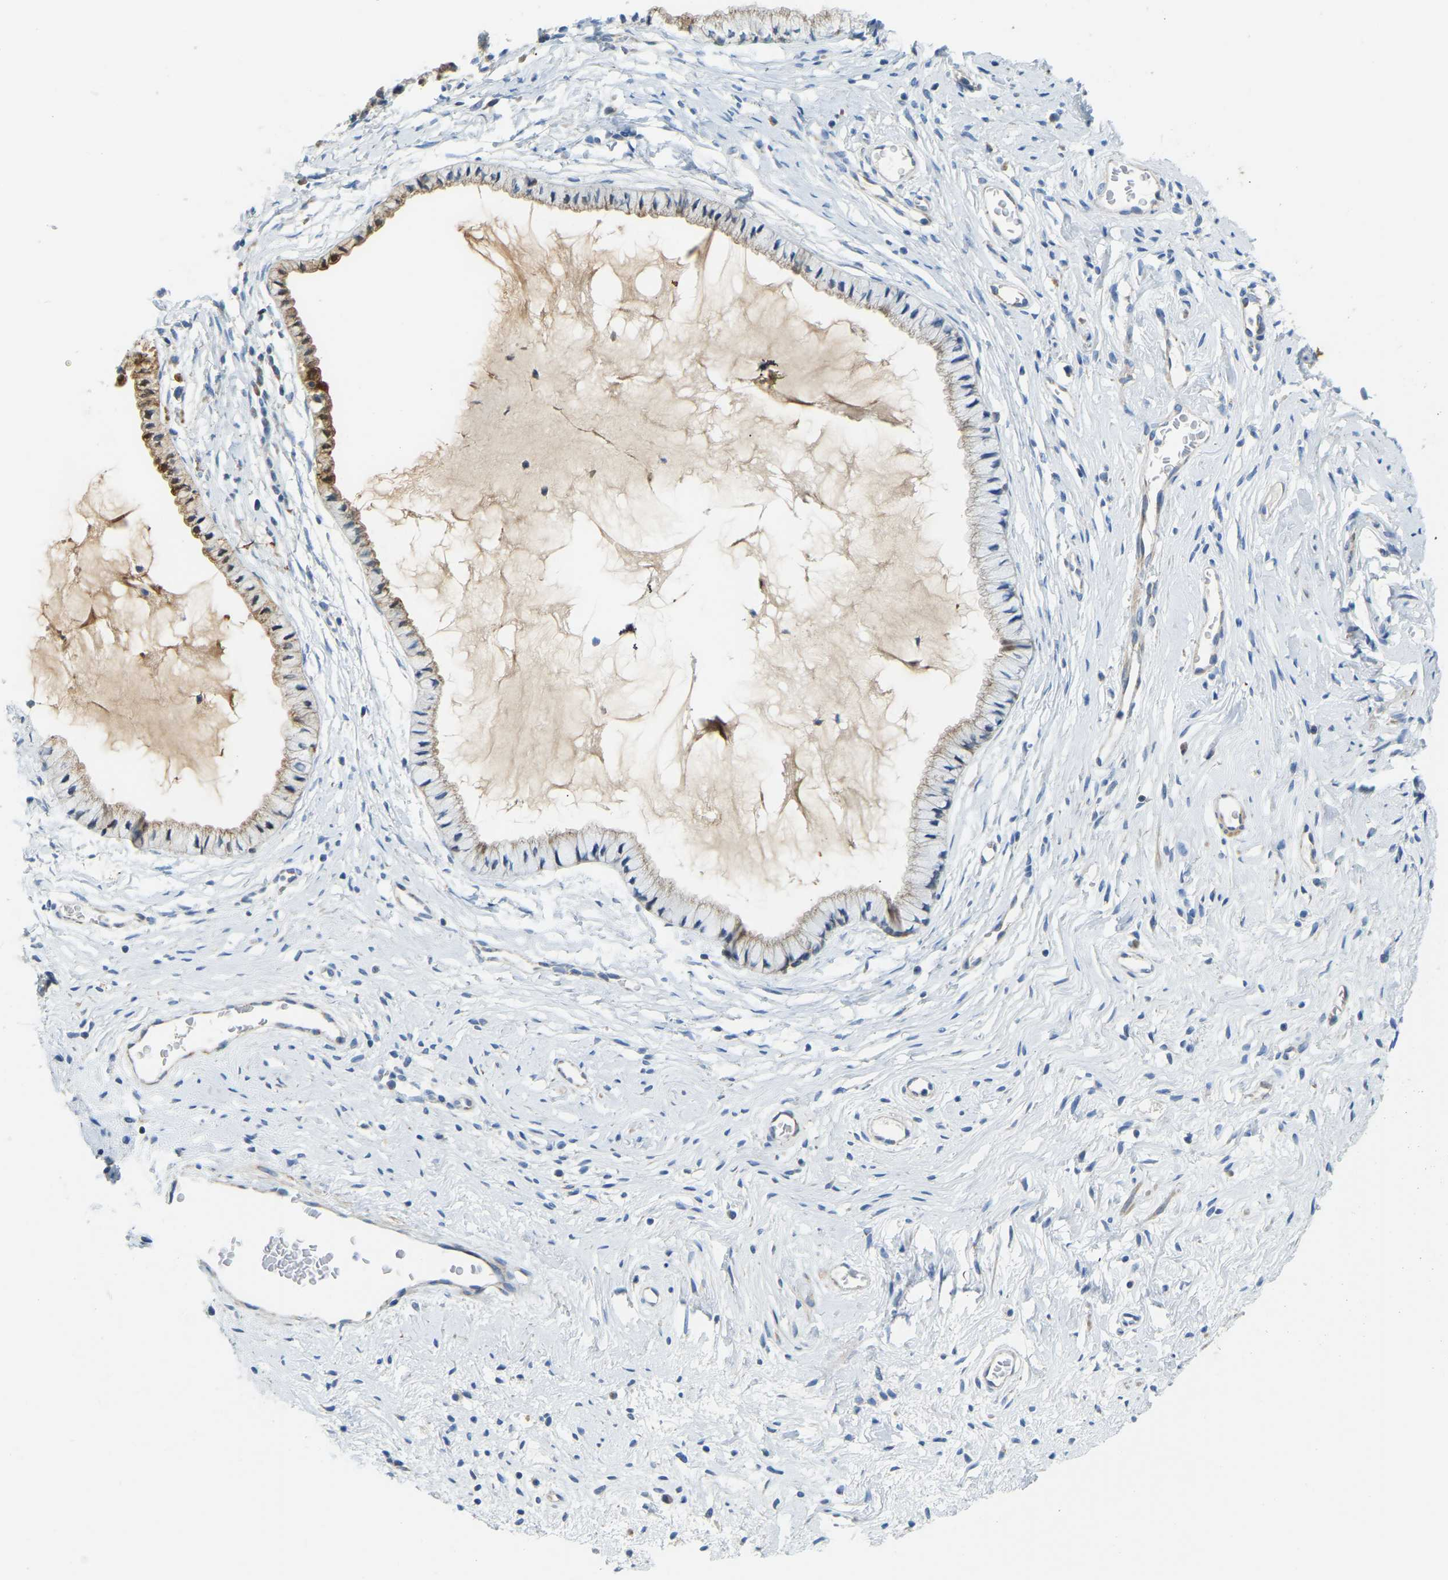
{"staining": {"intensity": "moderate", "quantity": "25%-75%", "location": "cytoplasmic/membranous"}, "tissue": "cervix", "cell_type": "Glandular cells", "image_type": "normal", "snomed": [{"axis": "morphology", "description": "Normal tissue, NOS"}, {"axis": "topography", "description": "Cervix"}], "caption": "High-power microscopy captured an IHC image of unremarkable cervix, revealing moderate cytoplasmic/membranous expression in approximately 25%-75% of glandular cells.", "gene": "GDA", "patient": {"sex": "female", "age": 77}}